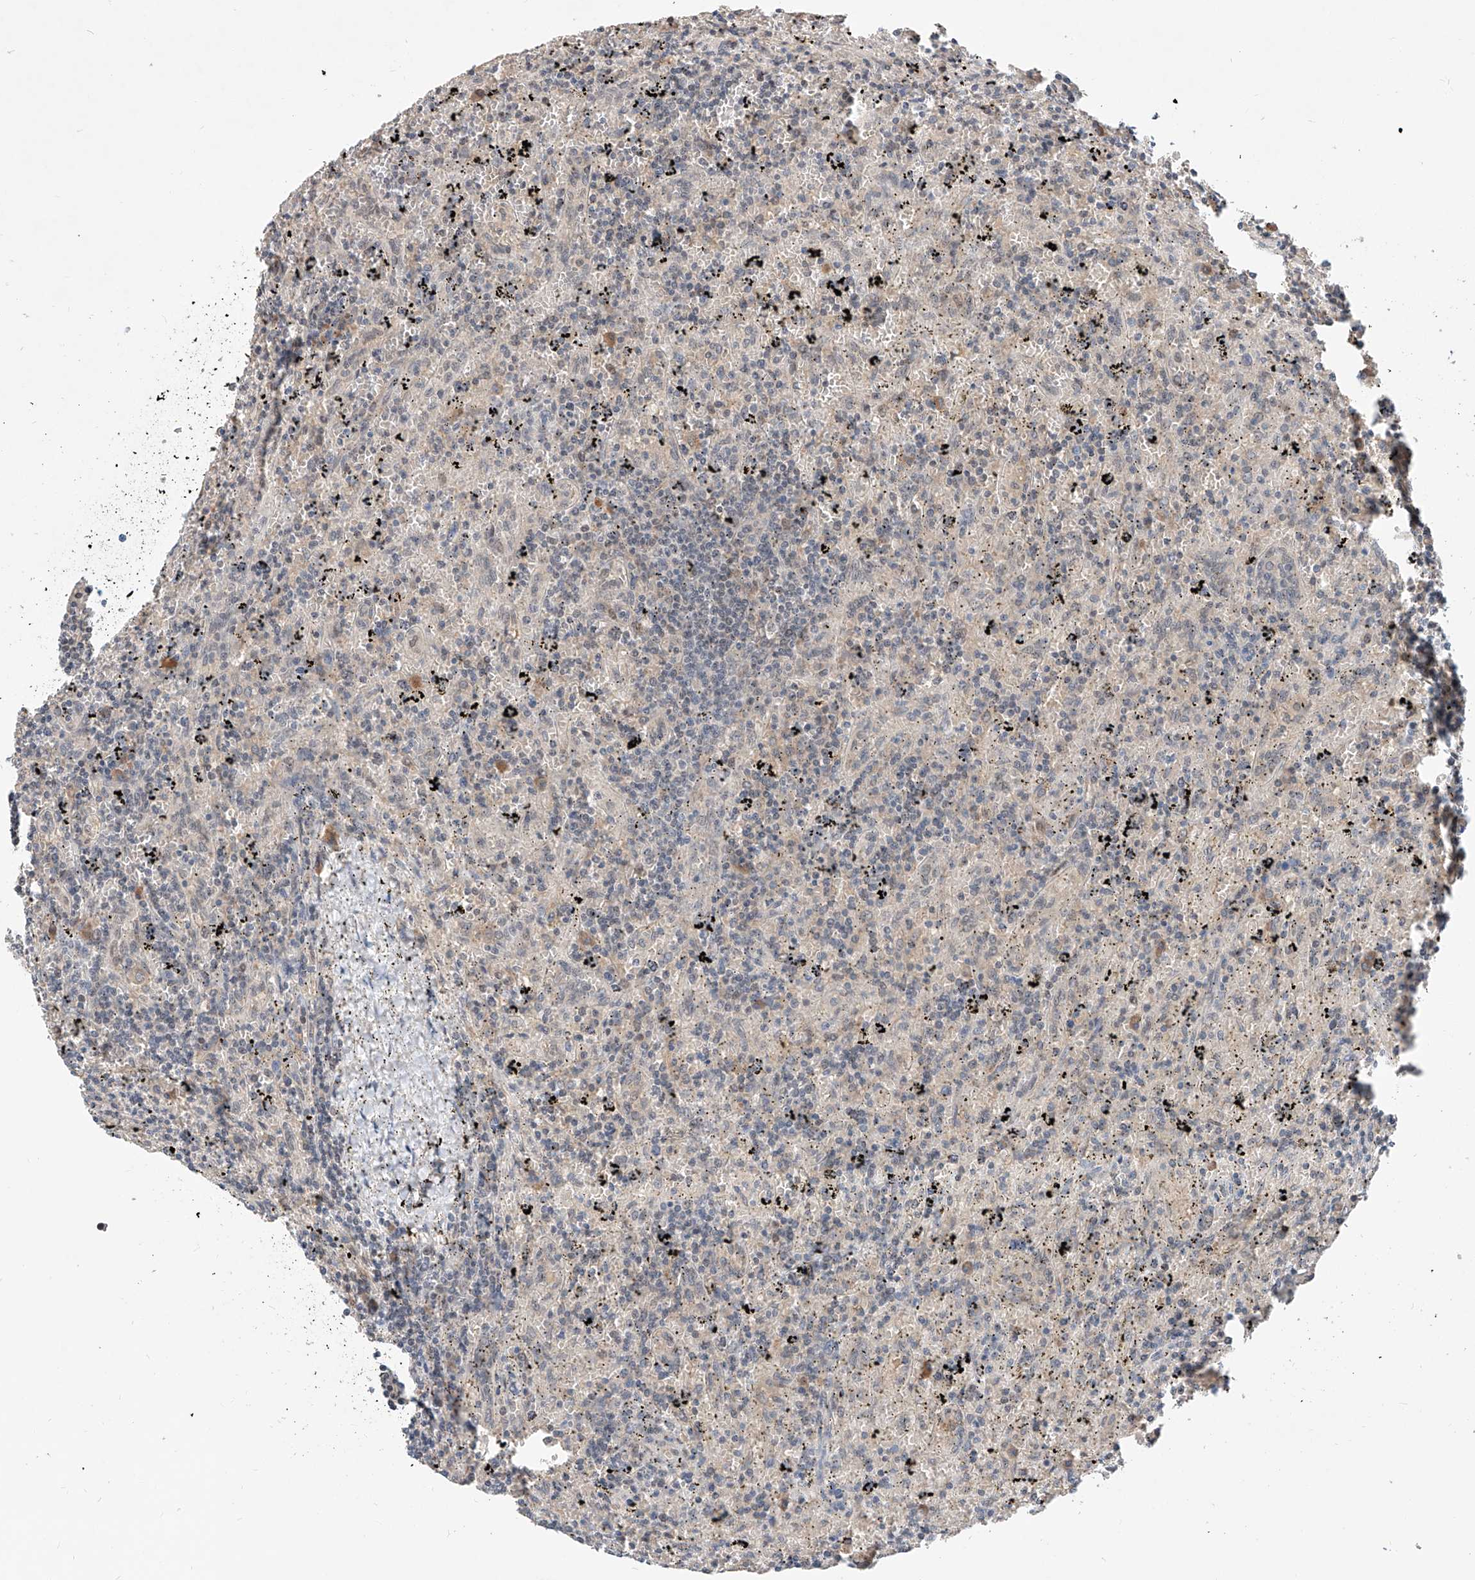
{"staining": {"intensity": "negative", "quantity": "none", "location": "none"}, "tissue": "lymphoma", "cell_type": "Tumor cells", "image_type": "cancer", "snomed": [{"axis": "morphology", "description": "Malignant lymphoma, non-Hodgkin's type, Low grade"}, {"axis": "topography", "description": "Spleen"}], "caption": "Tumor cells are negative for protein expression in human lymphoma.", "gene": "CARMIL3", "patient": {"sex": "male", "age": 76}}